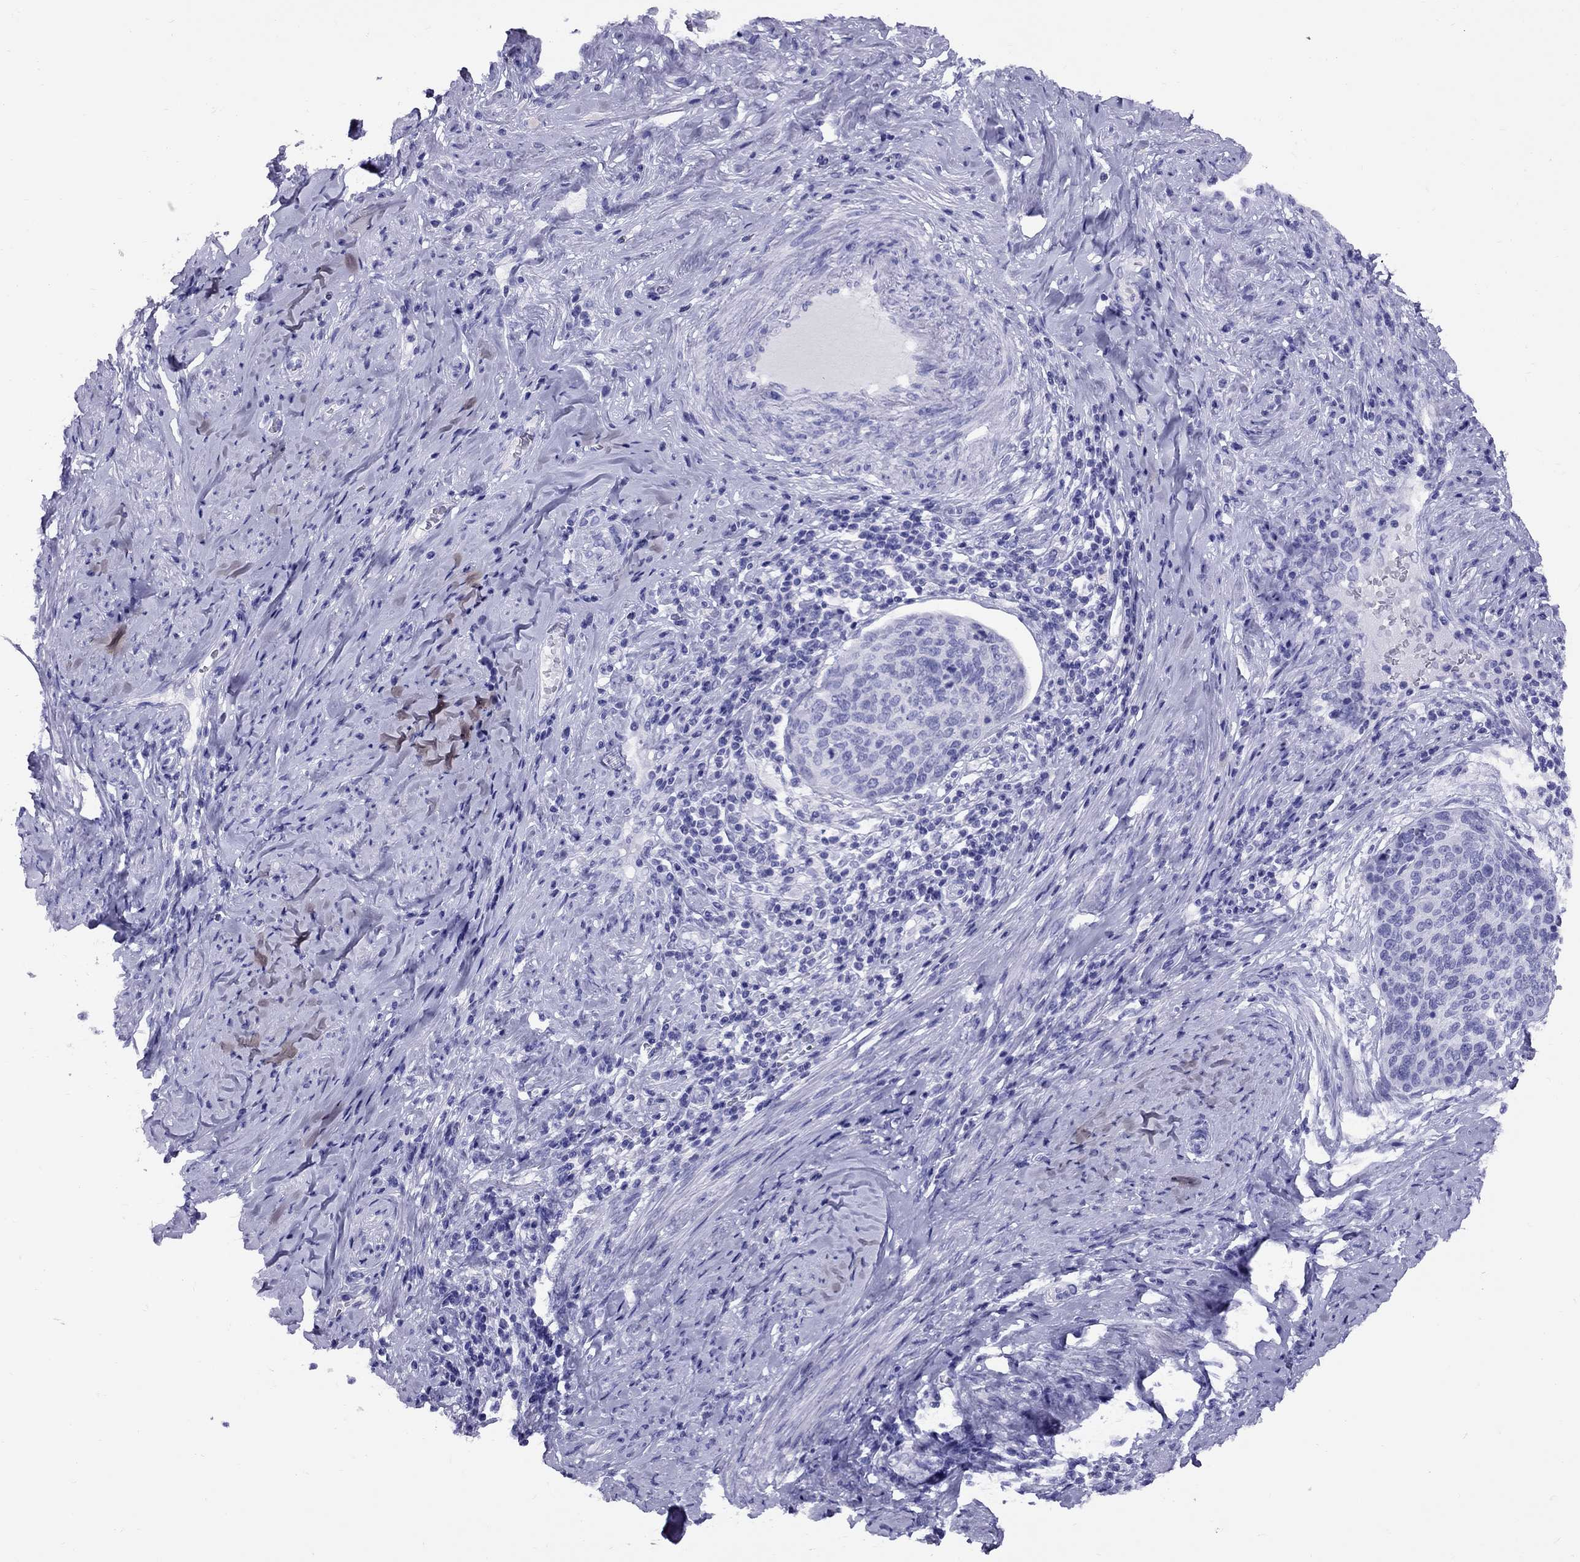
{"staining": {"intensity": "negative", "quantity": "none", "location": "none"}, "tissue": "cervical cancer", "cell_type": "Tumor cells", "image_type": "cancer", "snomed": [{"axis": "morphology", "description": "Squamous cell carcinoma, NOS"}, {"axis": "topography", "description": "Cervix"}], "caption": "This photomicrograph is of squamous cell carcinoma (cervical) stained with immunohistochemistry to label a protein in brown with the nuclei are counter-stained blue. There is no staining in tumor cells.", "gene": "AVPR1B", "patient": {"sex": "female", "age": 69}}